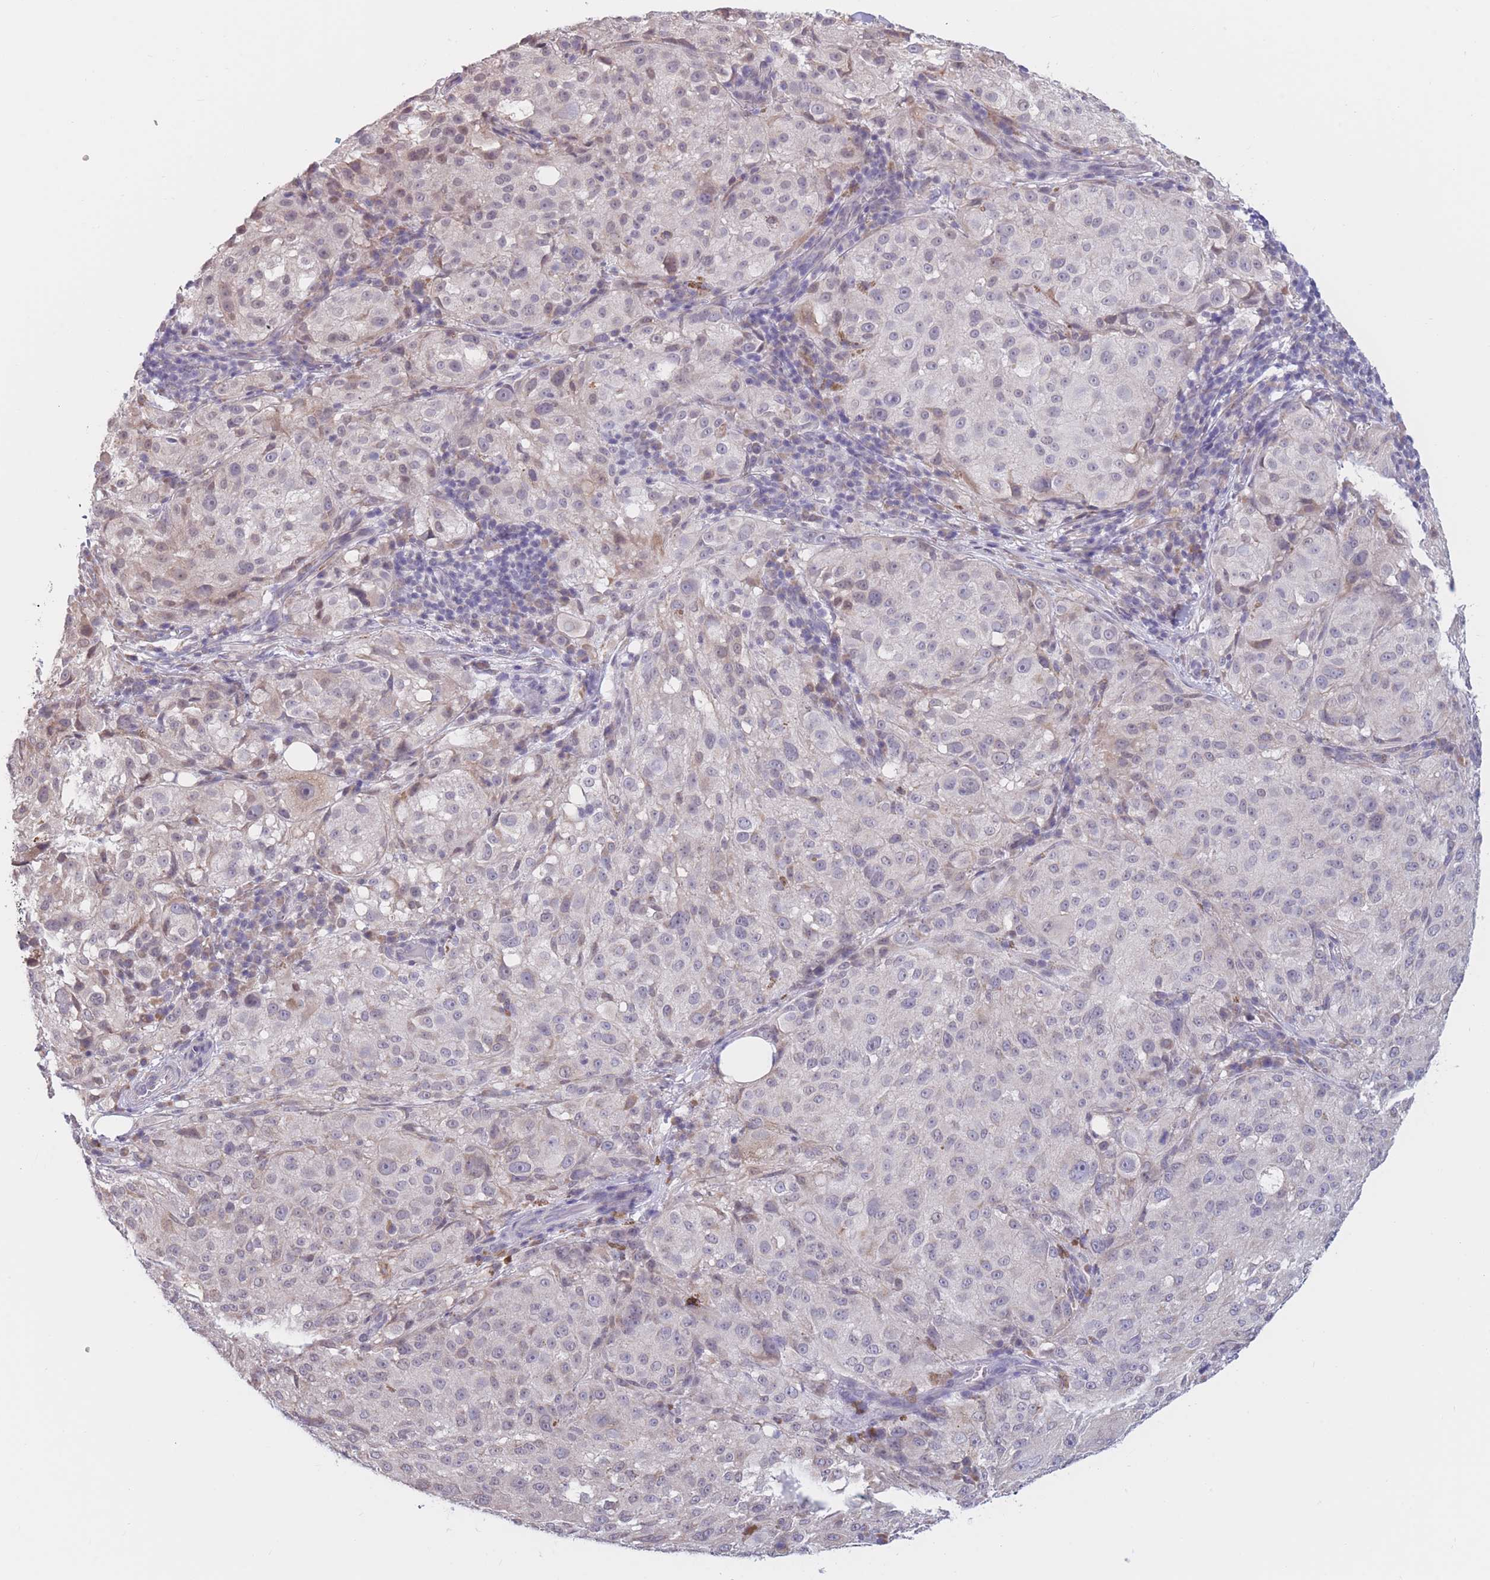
{"staining": {"intensity": "negative", "quantity": "none", "location": "none"}, "tissue": "melanoma", "cell_type": "Tumor cells", "image_type": "cancer", "snomed": [{"axis": "morphology", "description": "Necrosis, NOS"}, {"axis": "morphology", "description": "Malignant melanoma, NOS"}, {"axis": "topography", "description": "Skin"}], "caption": "Micrograph shows no protein positivity in tumor cells of malignant melanoma tissue. The staining was performed using DAB to visualize the protein expression in brown, while the nuclei were stained in blue with hematoxylin (Magnification: 20x).", "gene": "COL27A1", "patient": {"sex": "female", "age": 87}}